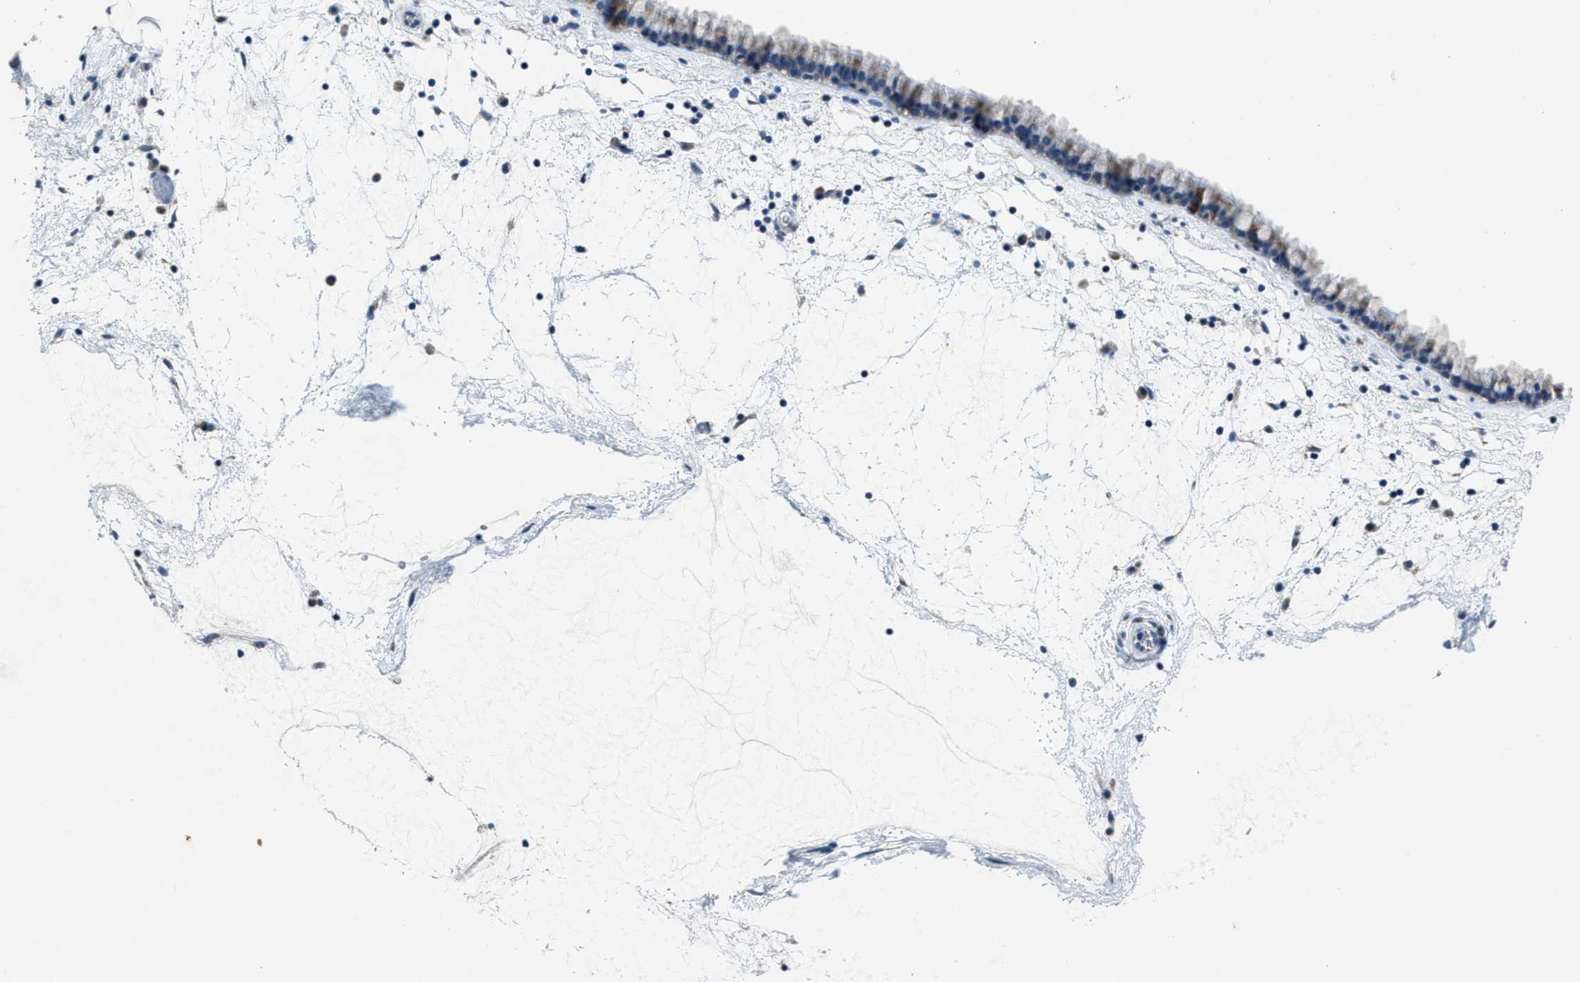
{"staining": {"intensity": "negative", "quantity": "none", "location": "none"}, "tissue": "nasopharynx", "cell_type": "Respiratory epithelial cells", "image_type": "normal", "snomed": [{"axis": "morphology", "description": "Normal tissue, NOS"}, {"axis": "morphology", "description": "Inflammation, NOS"}, {"axis": "topography", "description": "Nasopharynx"}], "caption": "Immunohistochemistry (IHC) of normal human nasopharynx exhibits no staining in respiratory epithelial cells. (Stains: DAB (3,3'-diaminobenzidine) immunohistochemistry (IHC) with hematoxylin counter stain, Microscopy: brightfield microscopy at high magnification).", "gene": "ADAM2", "patient": {"sex": "male", "age": 48}}